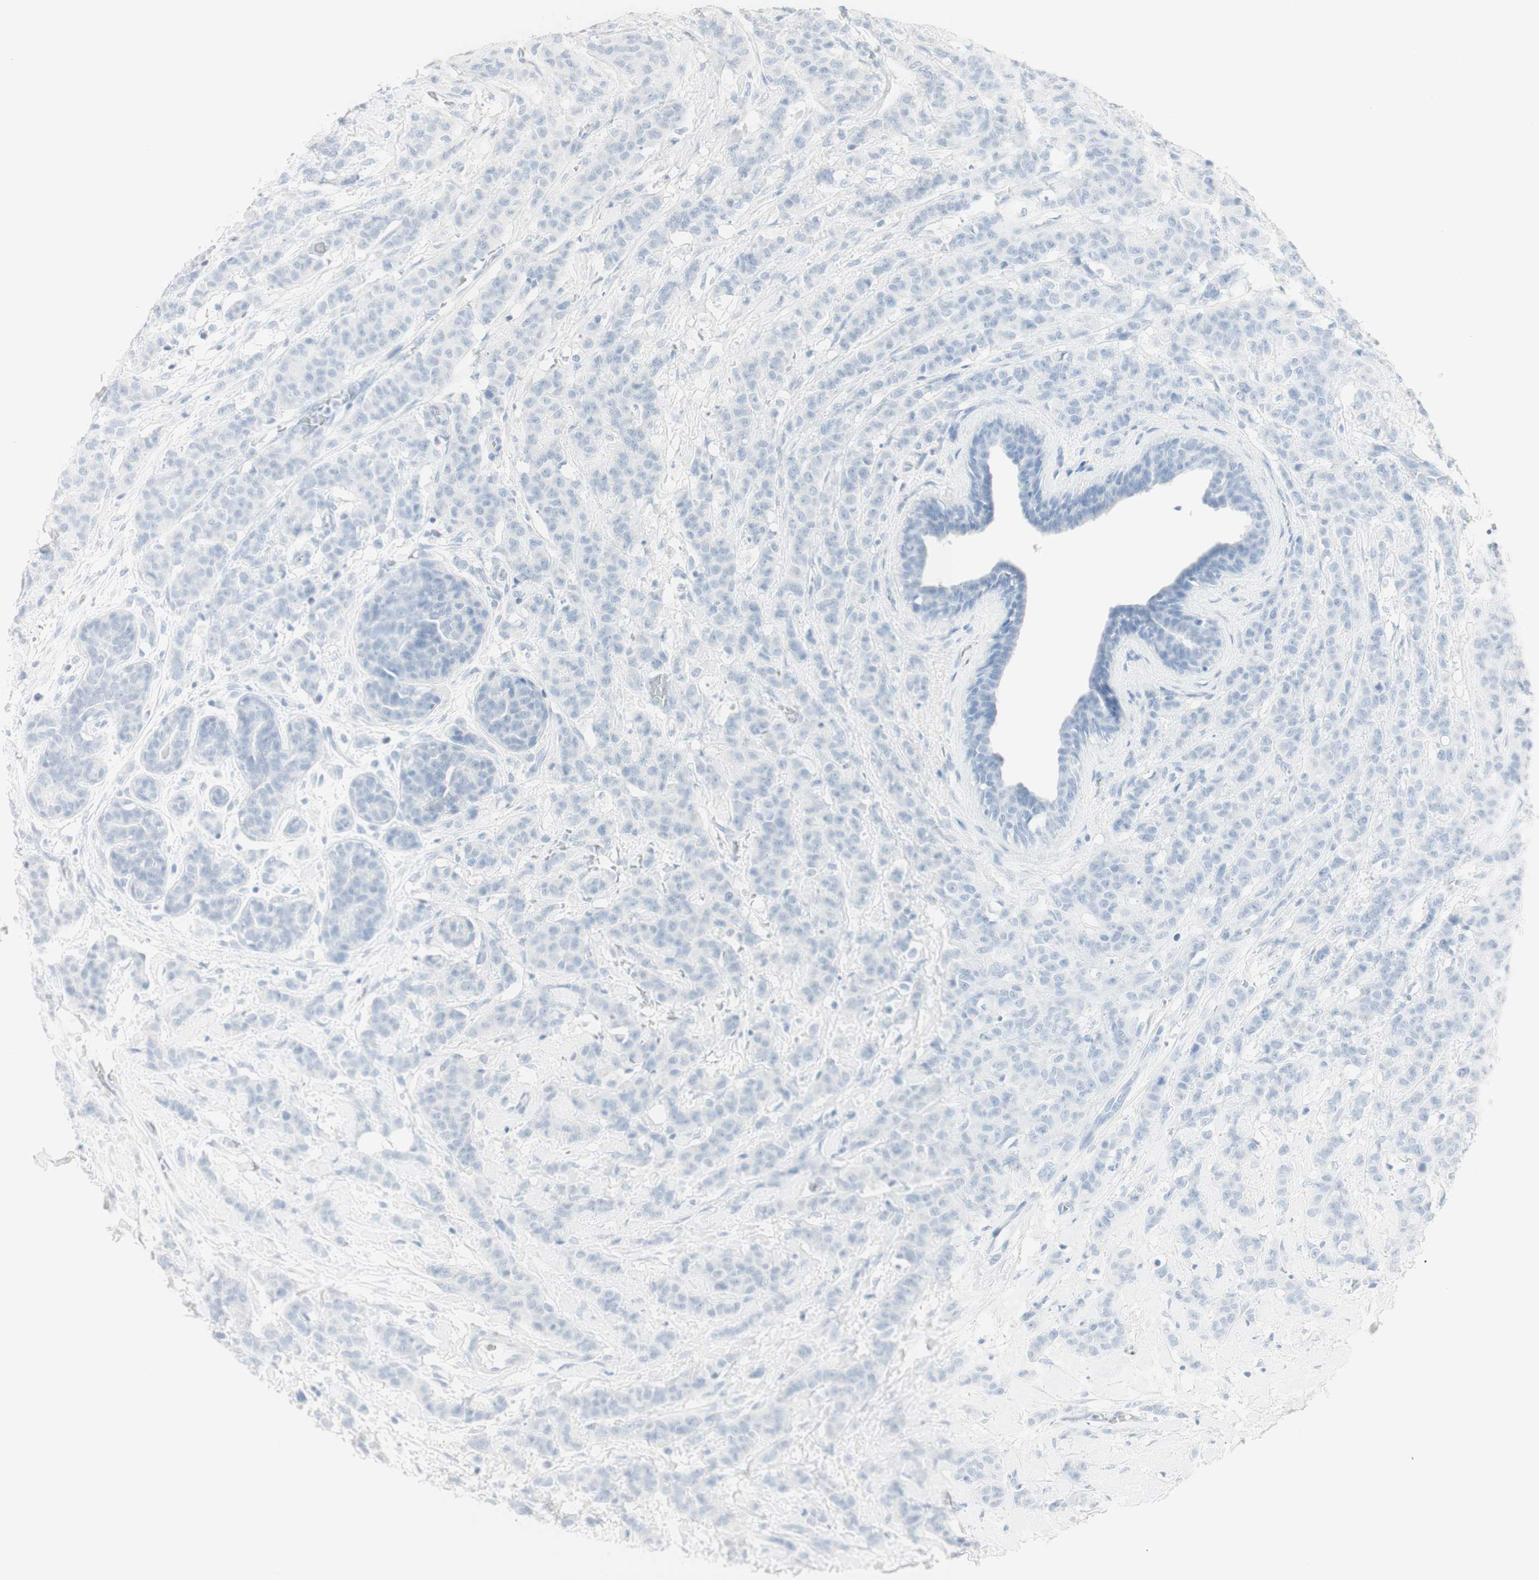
{"staining": {"intensity": "negative", "quantity": "none", "location": "none"}, "tissue": "breast cancer", "cell_type": "Tumor cells", "image_type": "cancer", "snomed": [{"axis": "morphology", "description": "Normal tissue, NOS"}, {"axis": "morphology", "description": "Duct carcinoma"}, {"axis": "topography", "description": "Breast"}], "caption": "Tumor cells are negative for brown protein staining in breast cancer.", "gene": "NAPSA", "patient": {"sex": "female", "age": 40}}